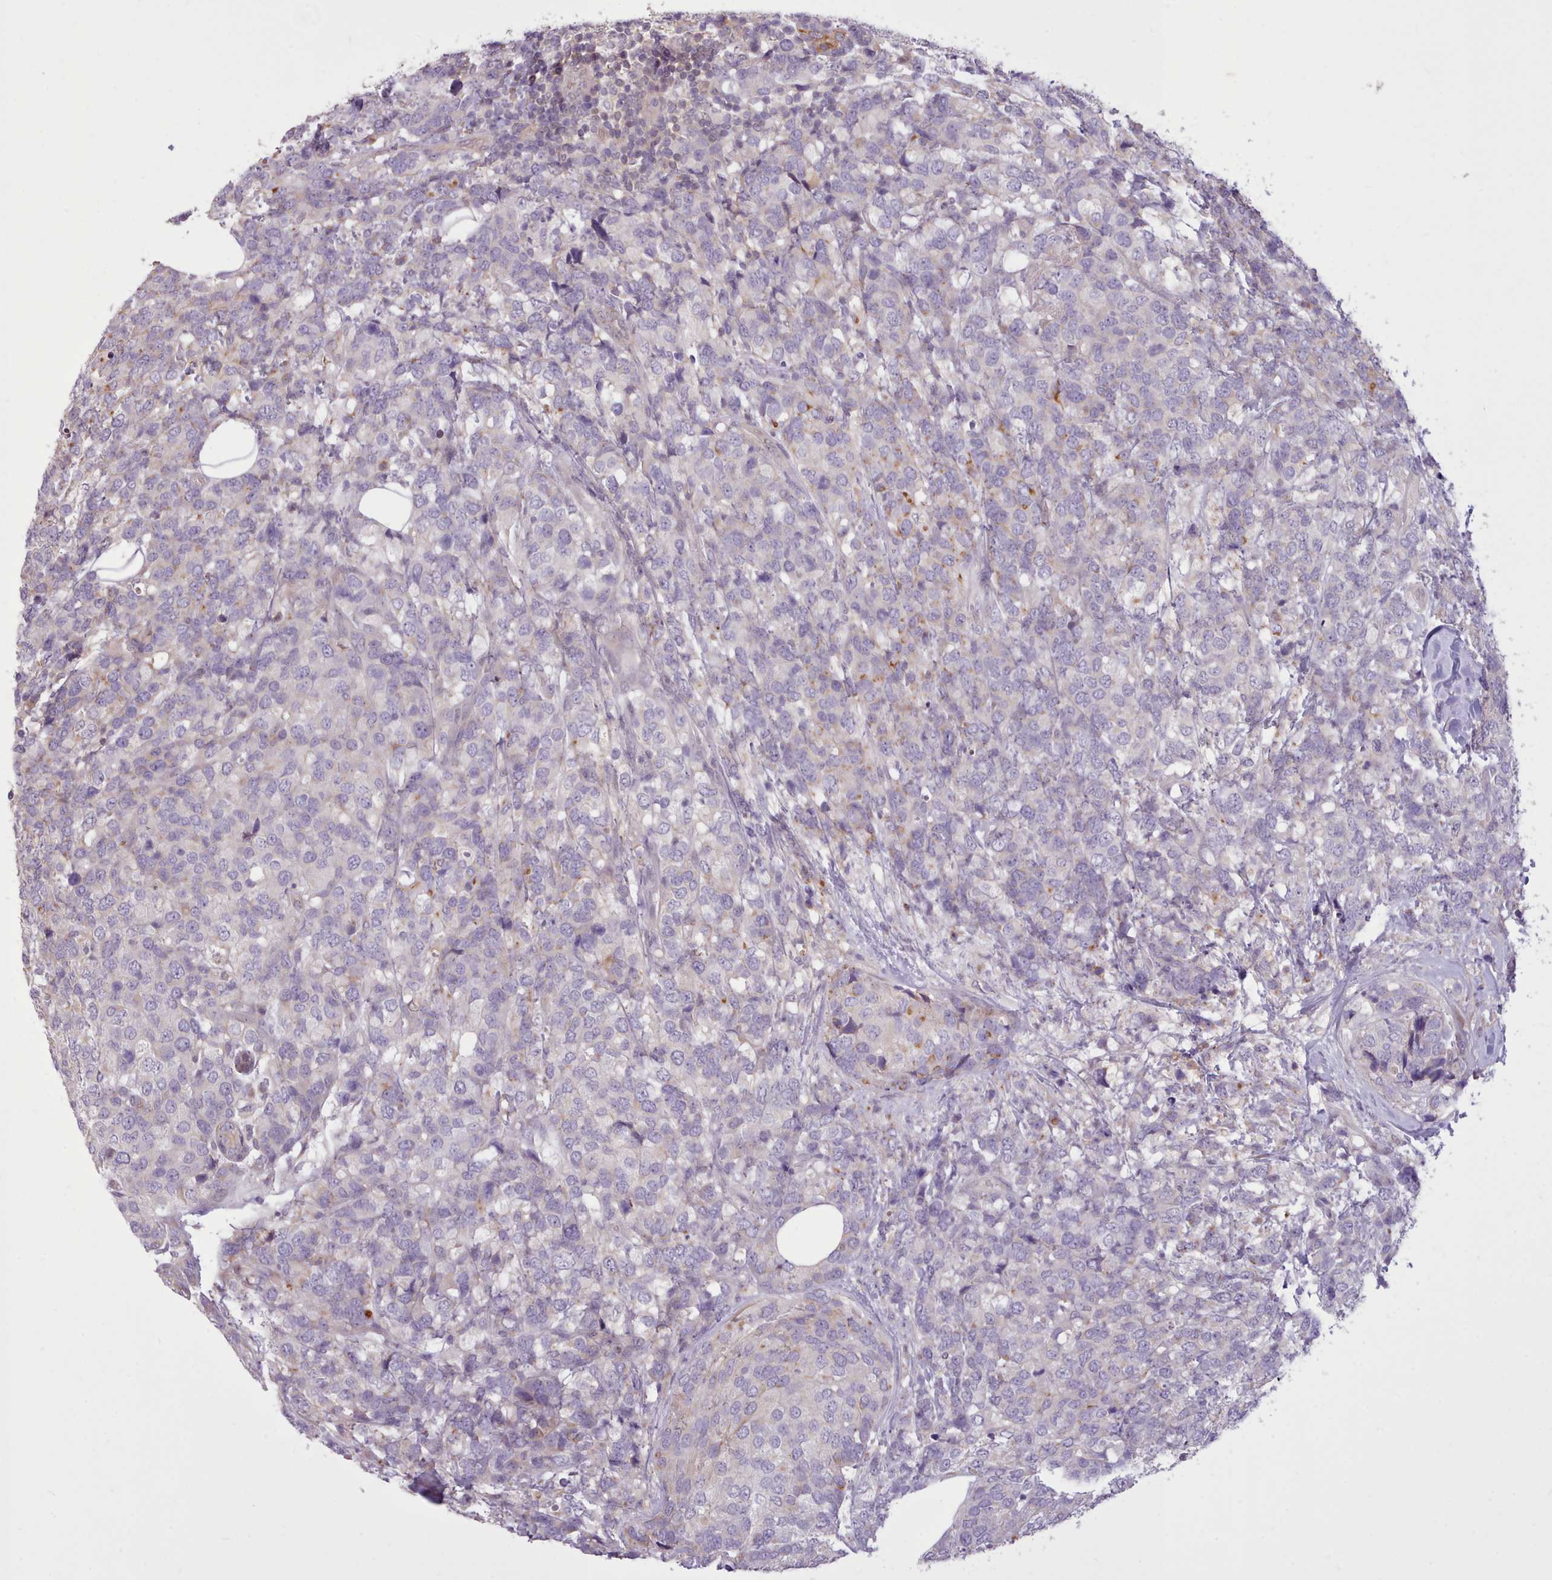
{"staining": {"intensity": "negative", "quantity": "none", "location": "none"}, "tissue": "breast cancer", "cell_type": "Tumor cells", "image_type": "cancer", "snomed": [{"axis": "morphology", "description": "Lobular carcinoma"}, {"axis": "topography", "description": "Breast"}], "caption": "Tumor cells show no significant positivity in breast lobular carcinoma.", "gene": "NMRK1", "patient": {"sex": "female", "age": 59}}